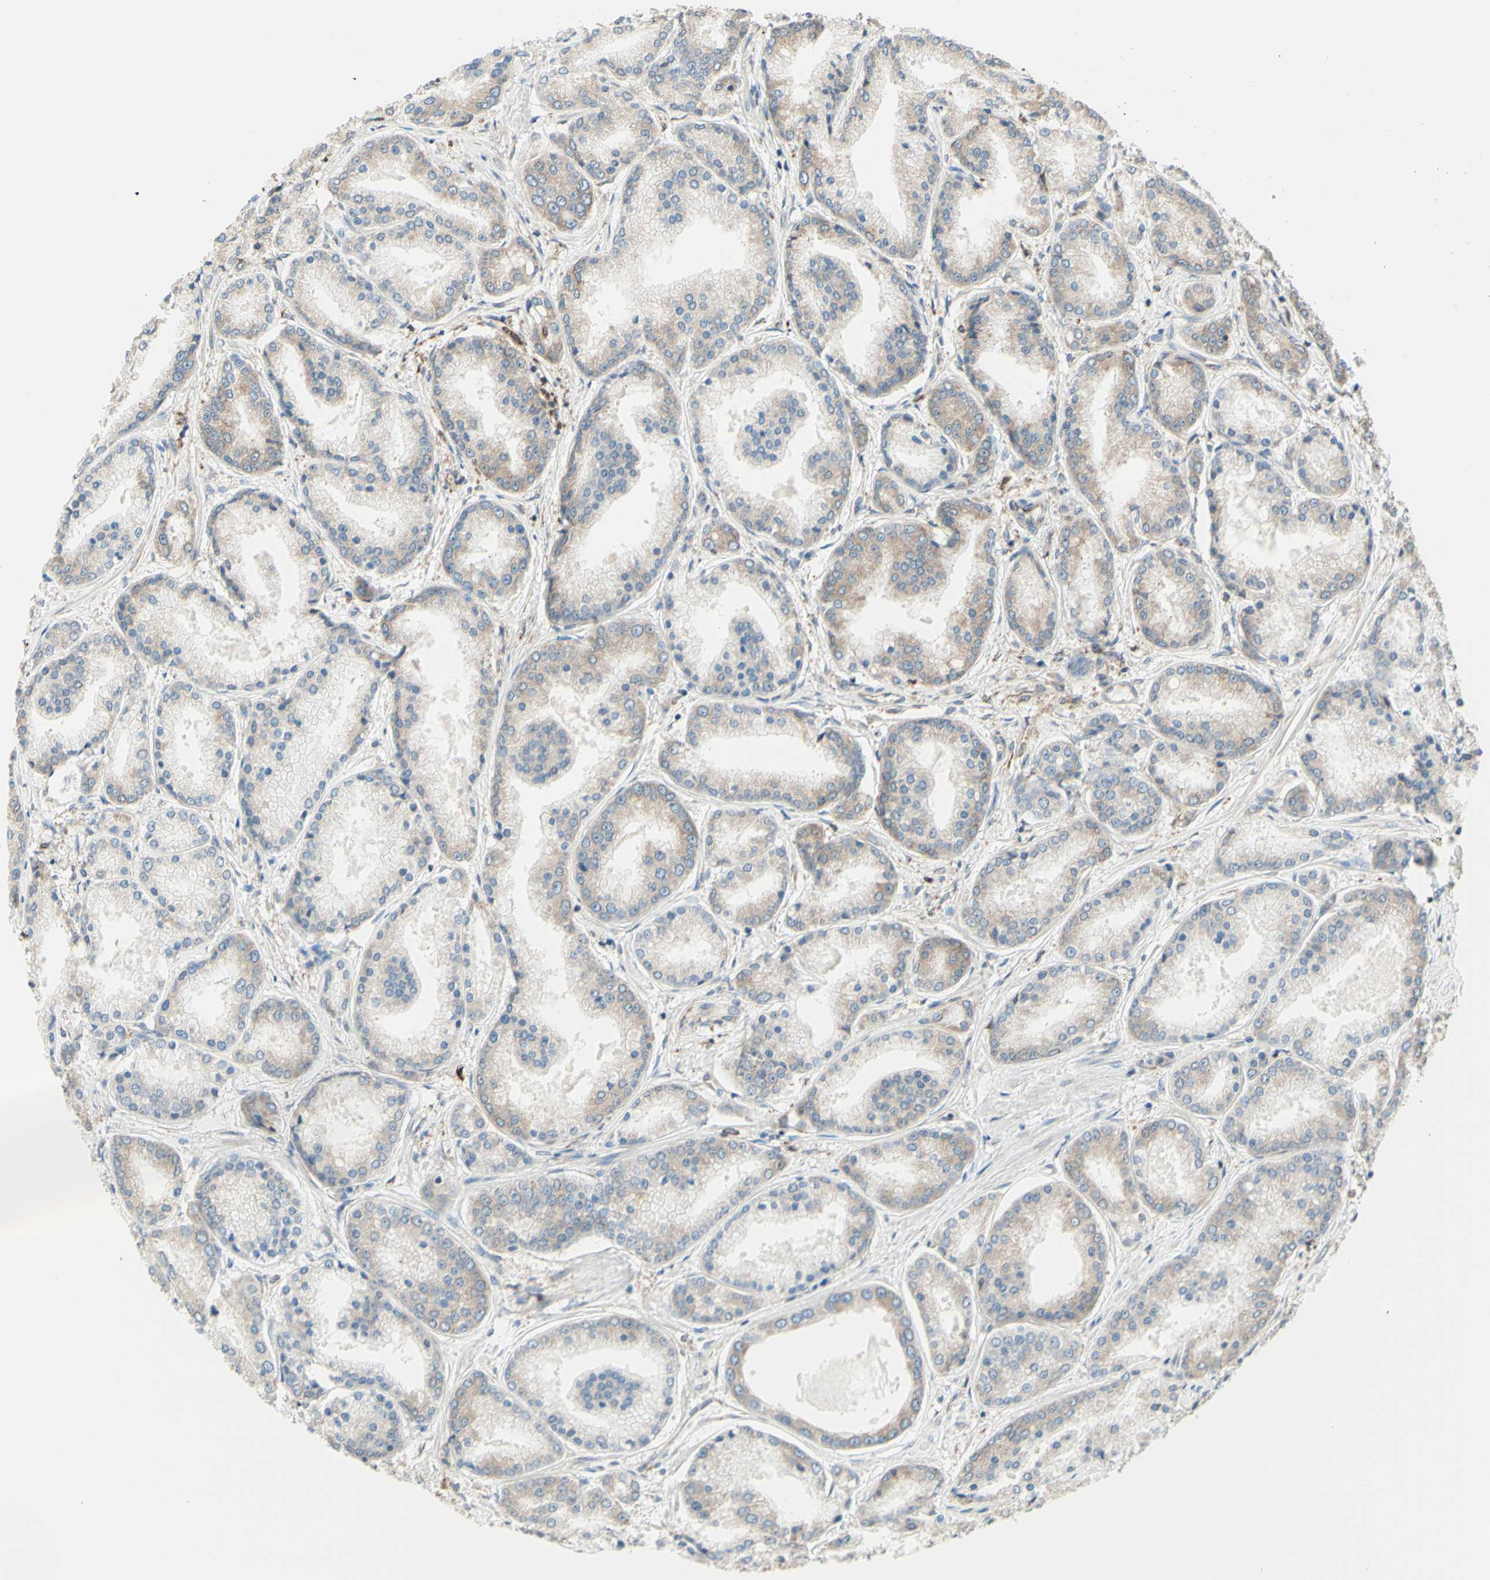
{"staining": {"intensity": "weak", "quantity": ">75%", "location": "cytoplasmic/membranous"}, "tissue": "prostate cancer", "cell_type": "Tumor cells", "image_type": "cancer", "snomed": [{"axis": "morphology", "description": "Adenocarcinoma, High grade"}, {"axis": "topography", "description": "Prostate"}], "caption": "Tumor cells display low levels of weak cytoplasmic/membranous expression in about >75% of cells in human prostate cancer.", "gene": "DNAJB11", "patient": {"sex": "male", "age": 59}}